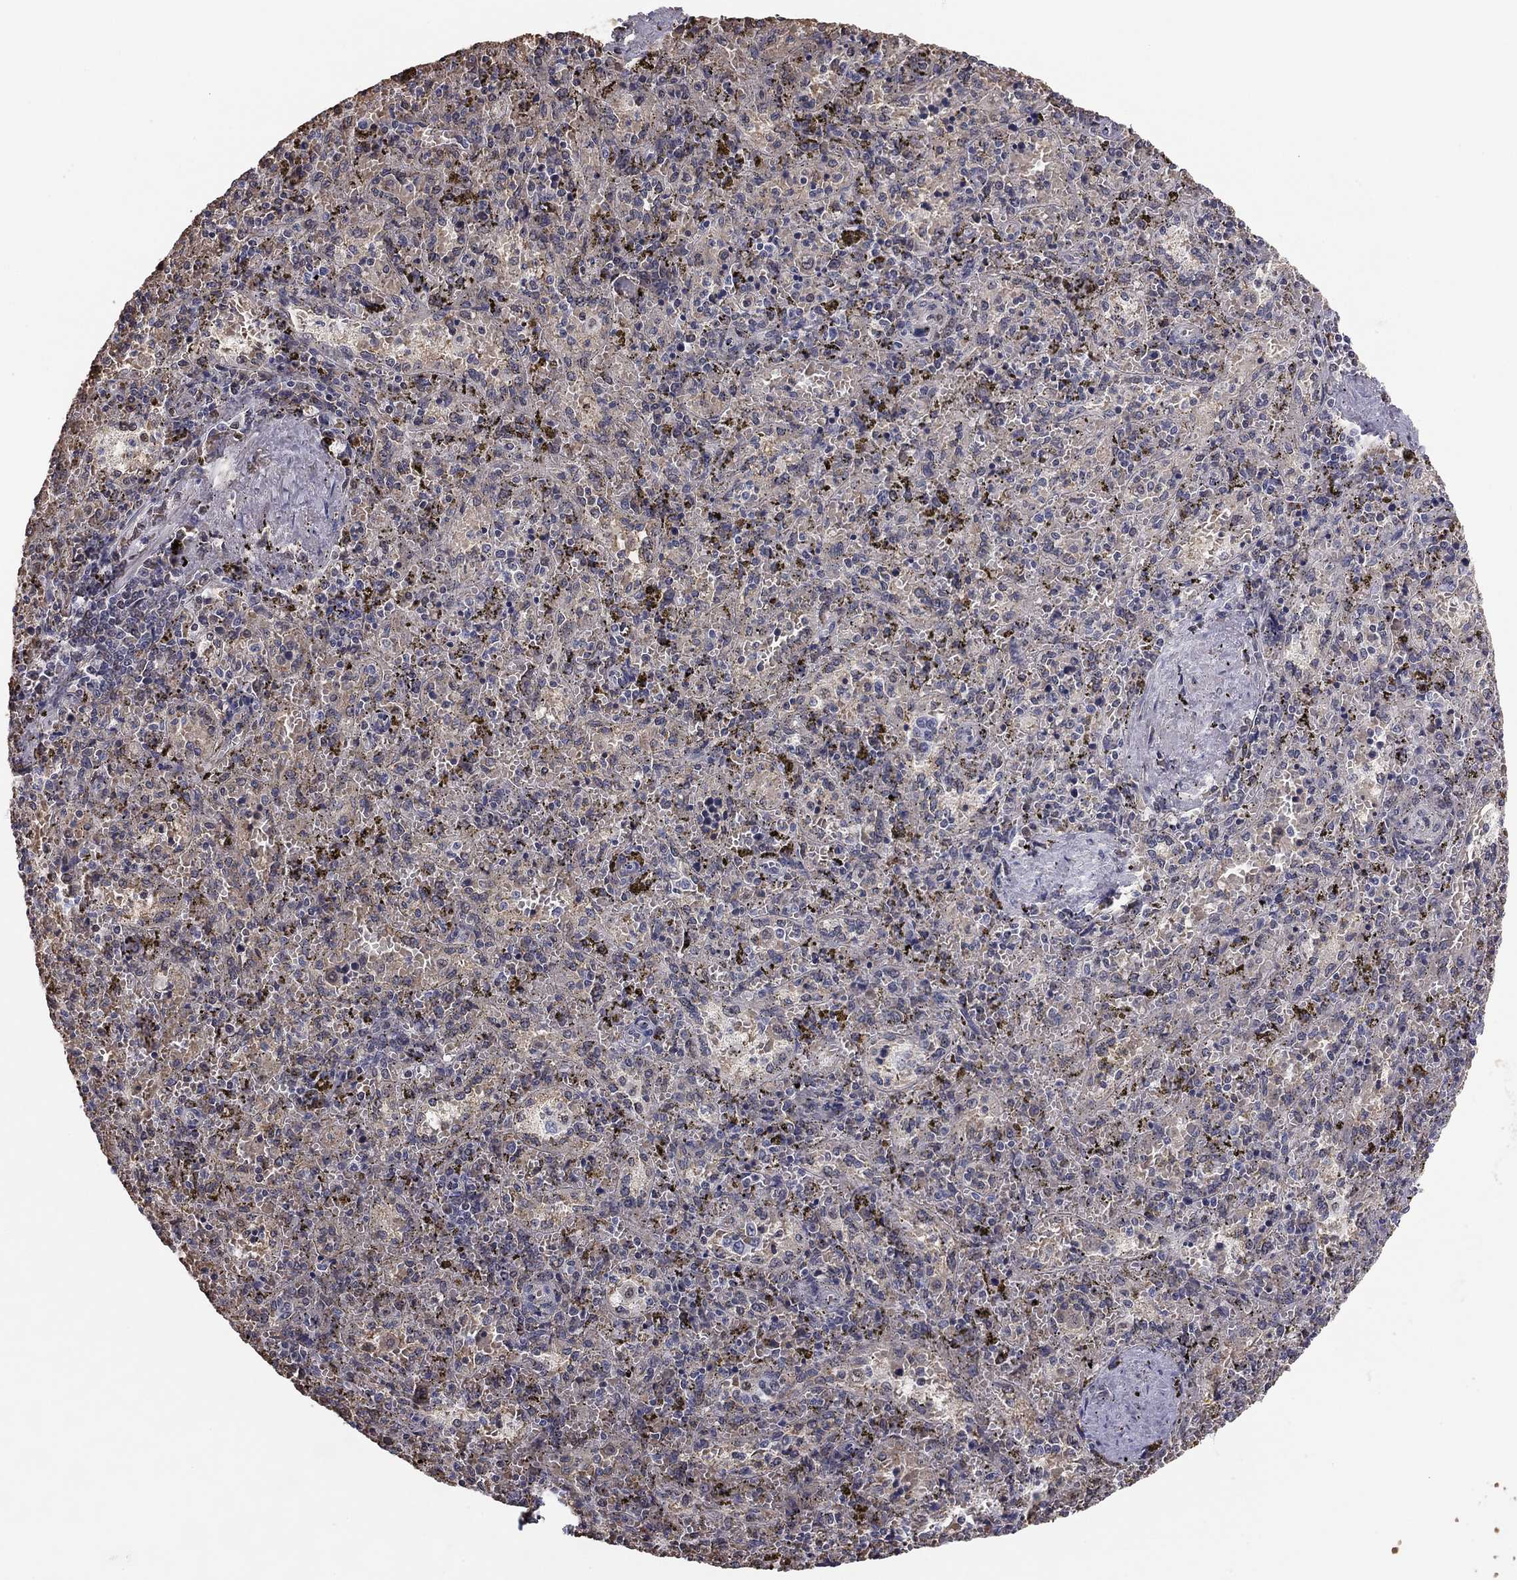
{"staining": {"intensity": "negative", "quantity": "none", "location": "none"}, "tissue": "spleen", "cell_type": "Cells in red pulp", "image_type": "normal", "snomed": [{"axis": "morphology", "description": "Normal tissue, NOS"}, {"axis": "topography", "description": "Spleen"}], "caption": "An immunohistochemistry image of unremarkable spleen is shown. There is no staining in cells in red pulp of spleen.", "gene": "HSPB2", "patient": {"sex": "female", "age": 50}}